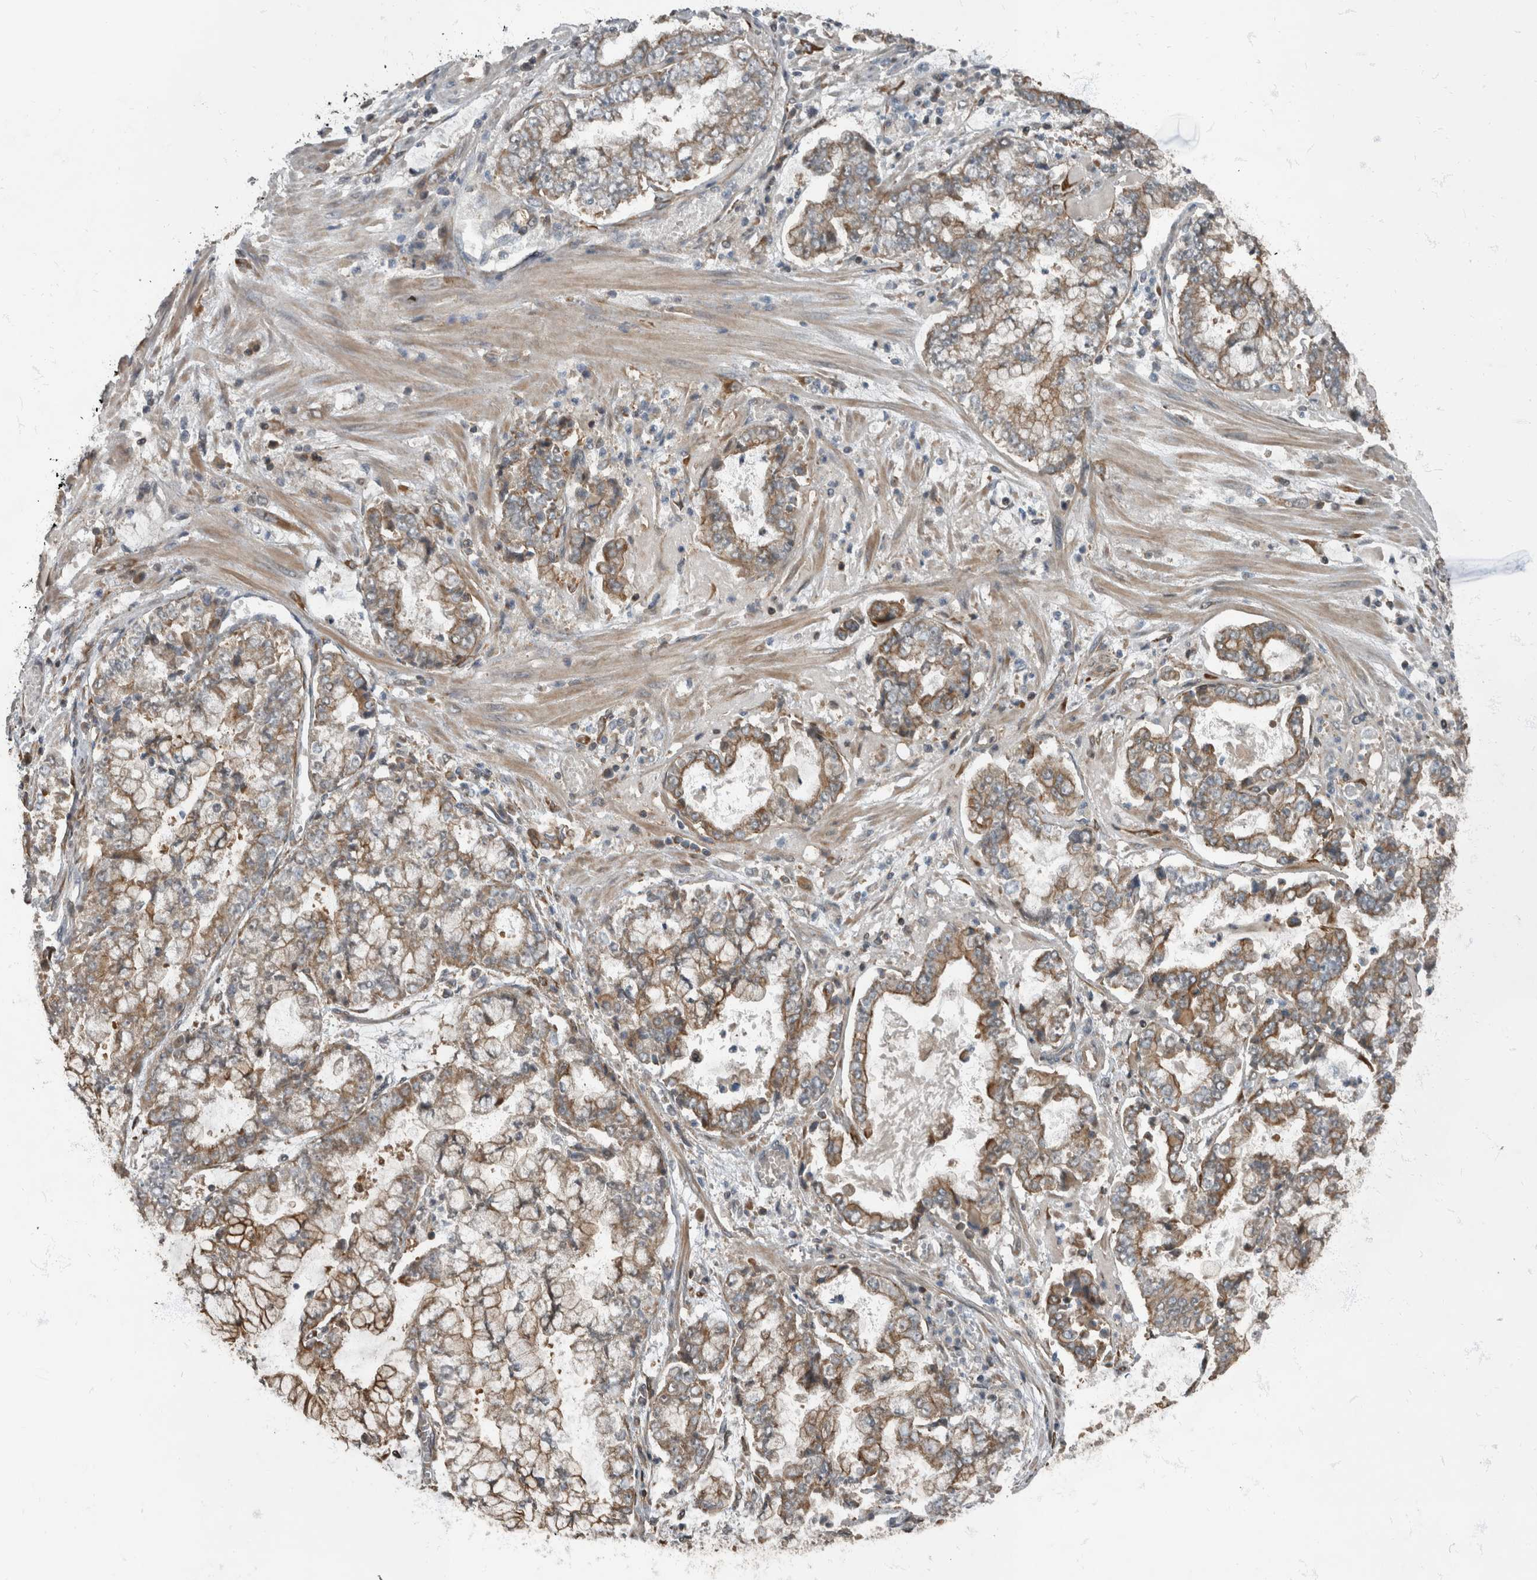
{"staining": {"intensity": "moderate", "quantity": ">75%", "location": "cytoplasmic/membranous"}, "tissue": "stomach cancer", "cell_type": "Tumor cells", "image_type": "cancer", "snomed": [{"axis": "morphology", "description": "Adenocarcinoma, NOS"}, {"axis": "topography", "description": "Stomach"}], "caption": "This image shows immunohistochemistry staining of human stomach cancer, with medium moderate cytoplasmic/membranous staining in about >75% of tumor cells.", "gene": "RABGGTB", "patient": {"sex": "male", "age": 76}}